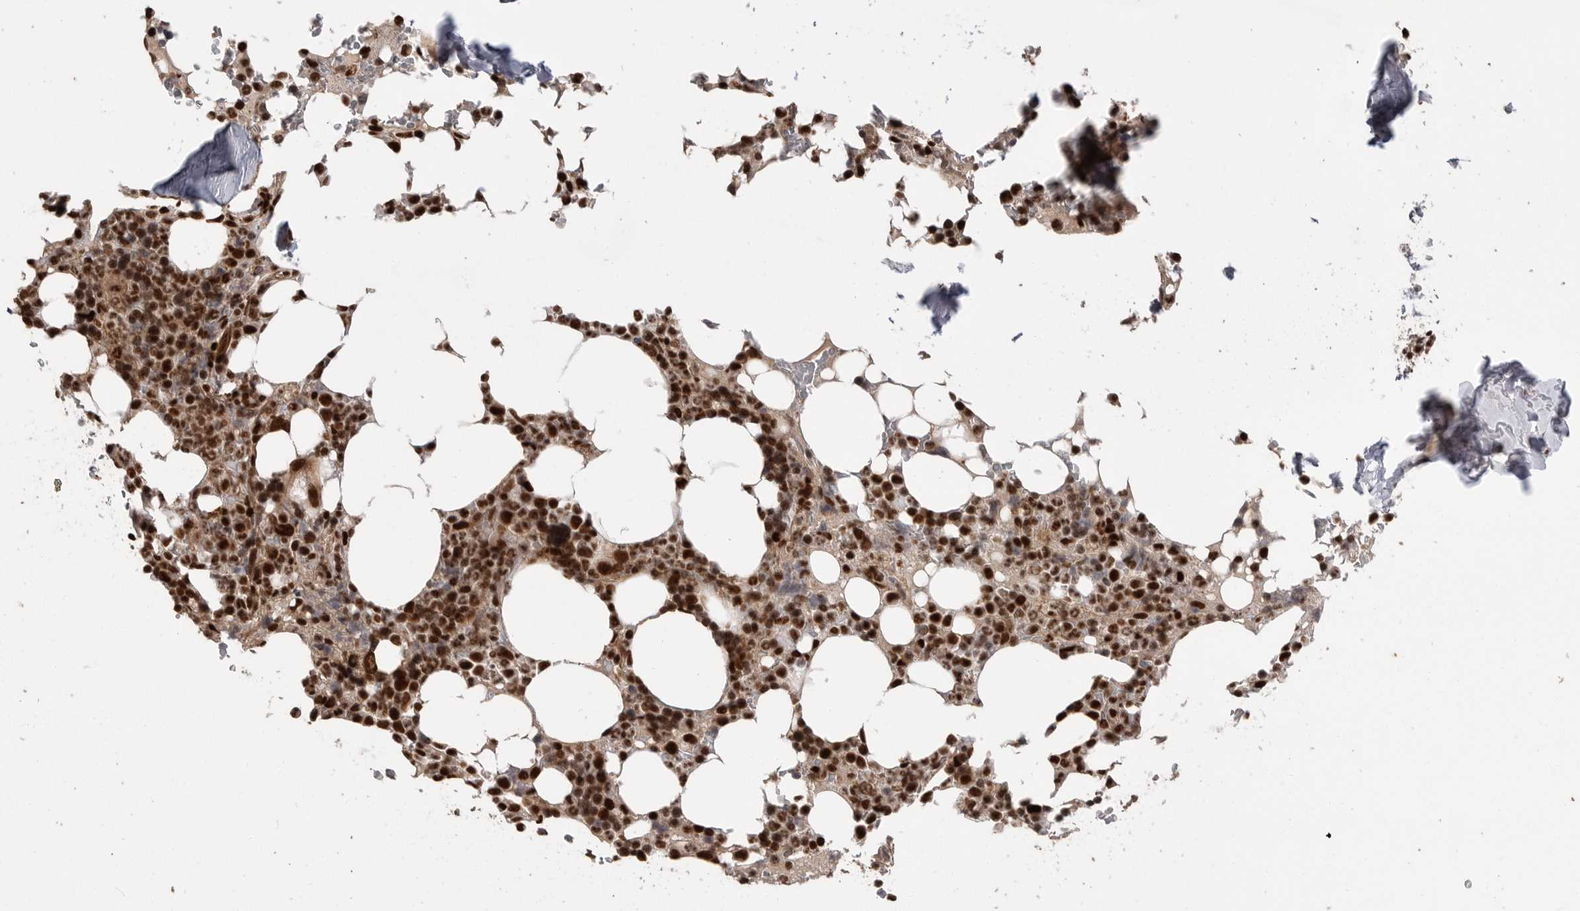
{"staining": {"intensity": "strong", "quantity": ">75%", "location": "nuclear"}, "tissue": "bone marrow", "cell_type": "Hematopoietic cells", "image_type": "normal", "snomed": [{"axis": "morphology", "description": "Normal tissue, NOS"}, {"axis": "topography", "description": "Bone marrow"}], "caption": "The photomicrograph shows immunohistochemical staining of benign bone marrow. There is strong nuclear expression is identified in about >75% of hematopoietic cells. (DAB IHC, brown staining for protein, blue staining for nuclei).", "gene": "PPP1R8", "patient": {"sex": "male", "age": 58}}